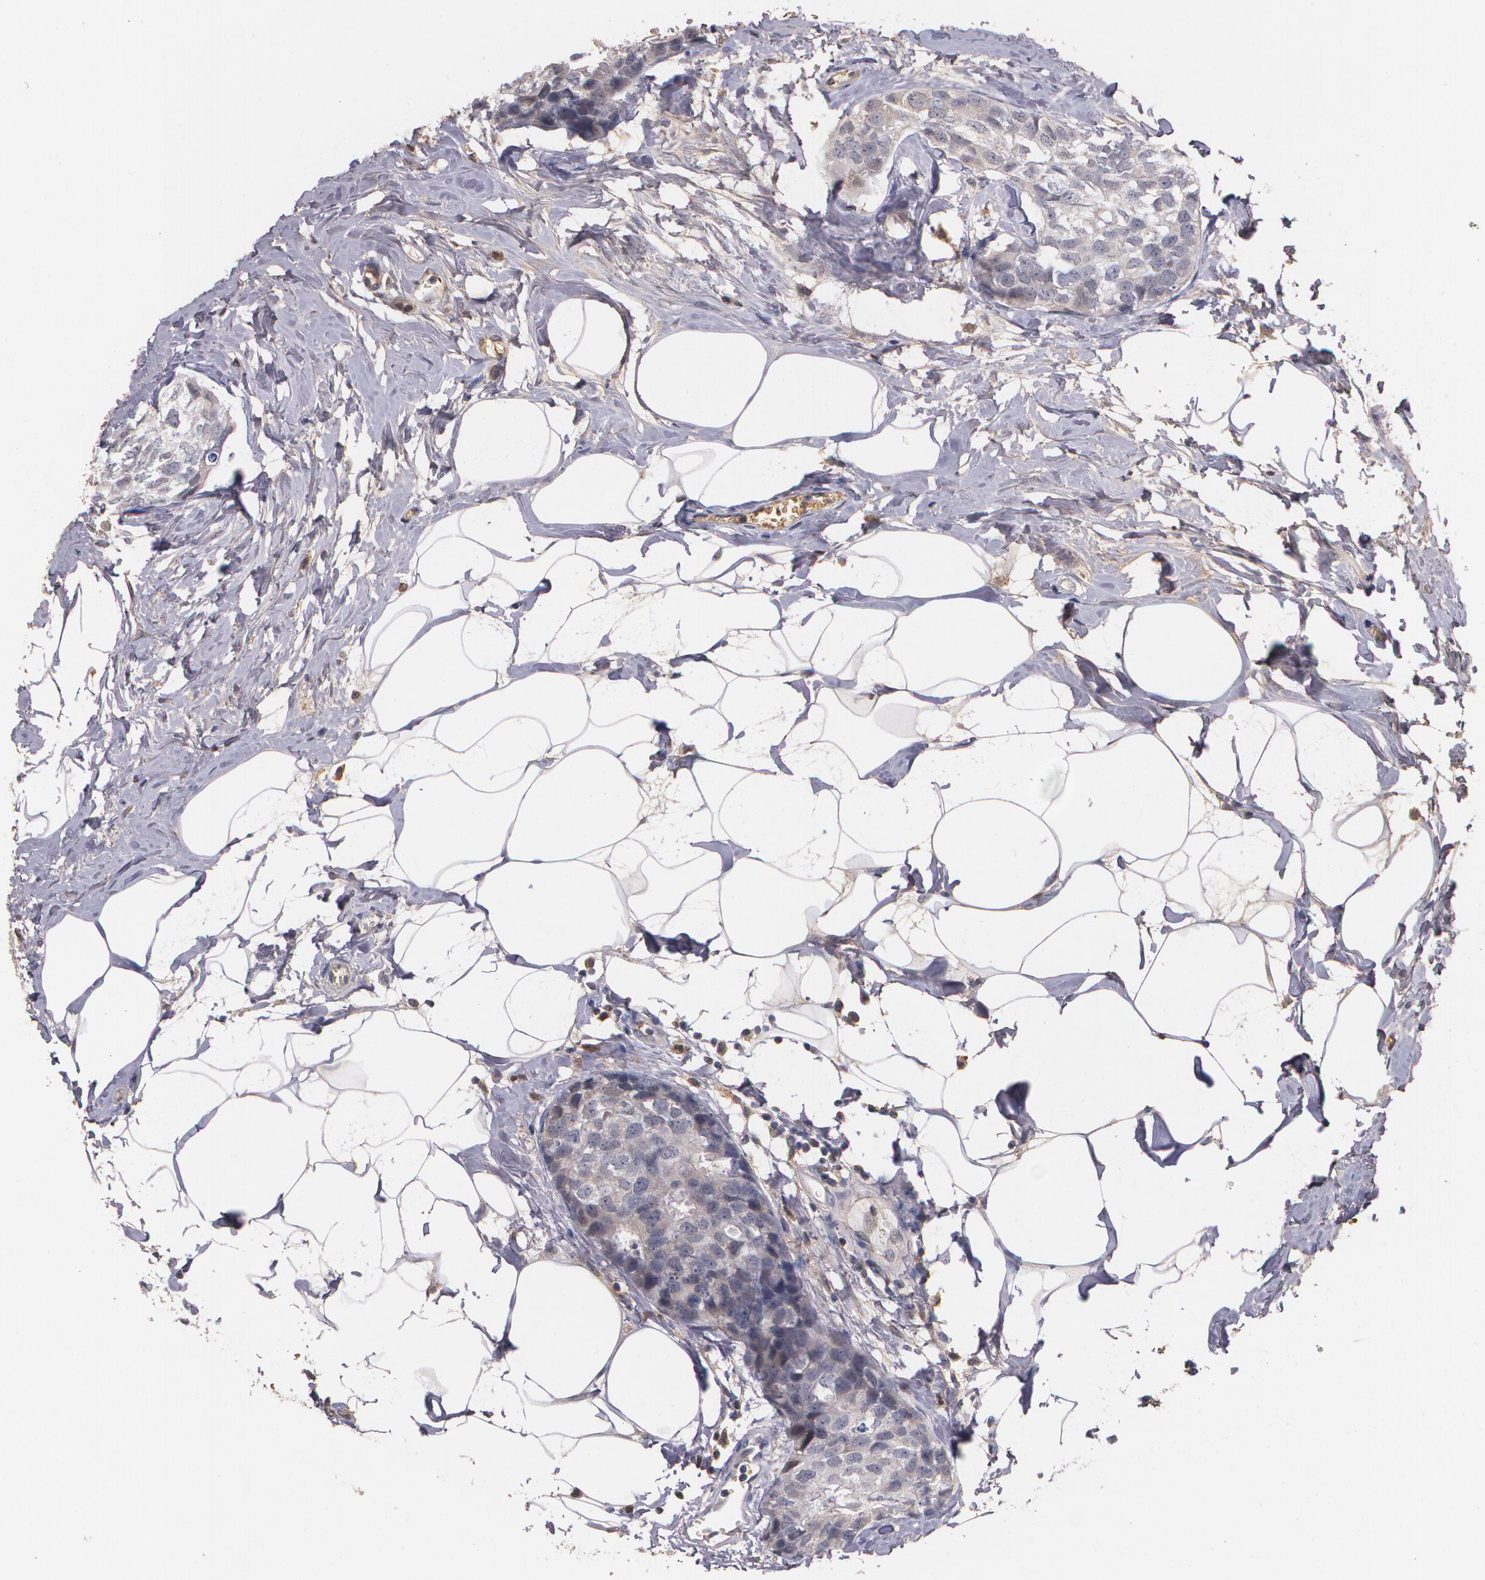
{"staining": {"intensity": "weak", "quantity": ">75%", "location": "cytoplasmic/membranous"}, "tissue": "breast cancer", "cell_type": "Tumor cells", "image_type": "cancer", "snomed": [{"axis": "morphology", "description": "Normal tissue, NOS"}, {"axis": "morphology", "description": "Duct carcinoma"}, {"axis": "topography", "description": "Breast"}], "caption": "This is a histology image of immunohistochemistry staining of breast infiltrating ductal carcinoma, which shows weak positivity in the cytoplasmic/membranous of tumor cells.", "gene": "PTS", "patient": {"sex": "female", "age": 50}}